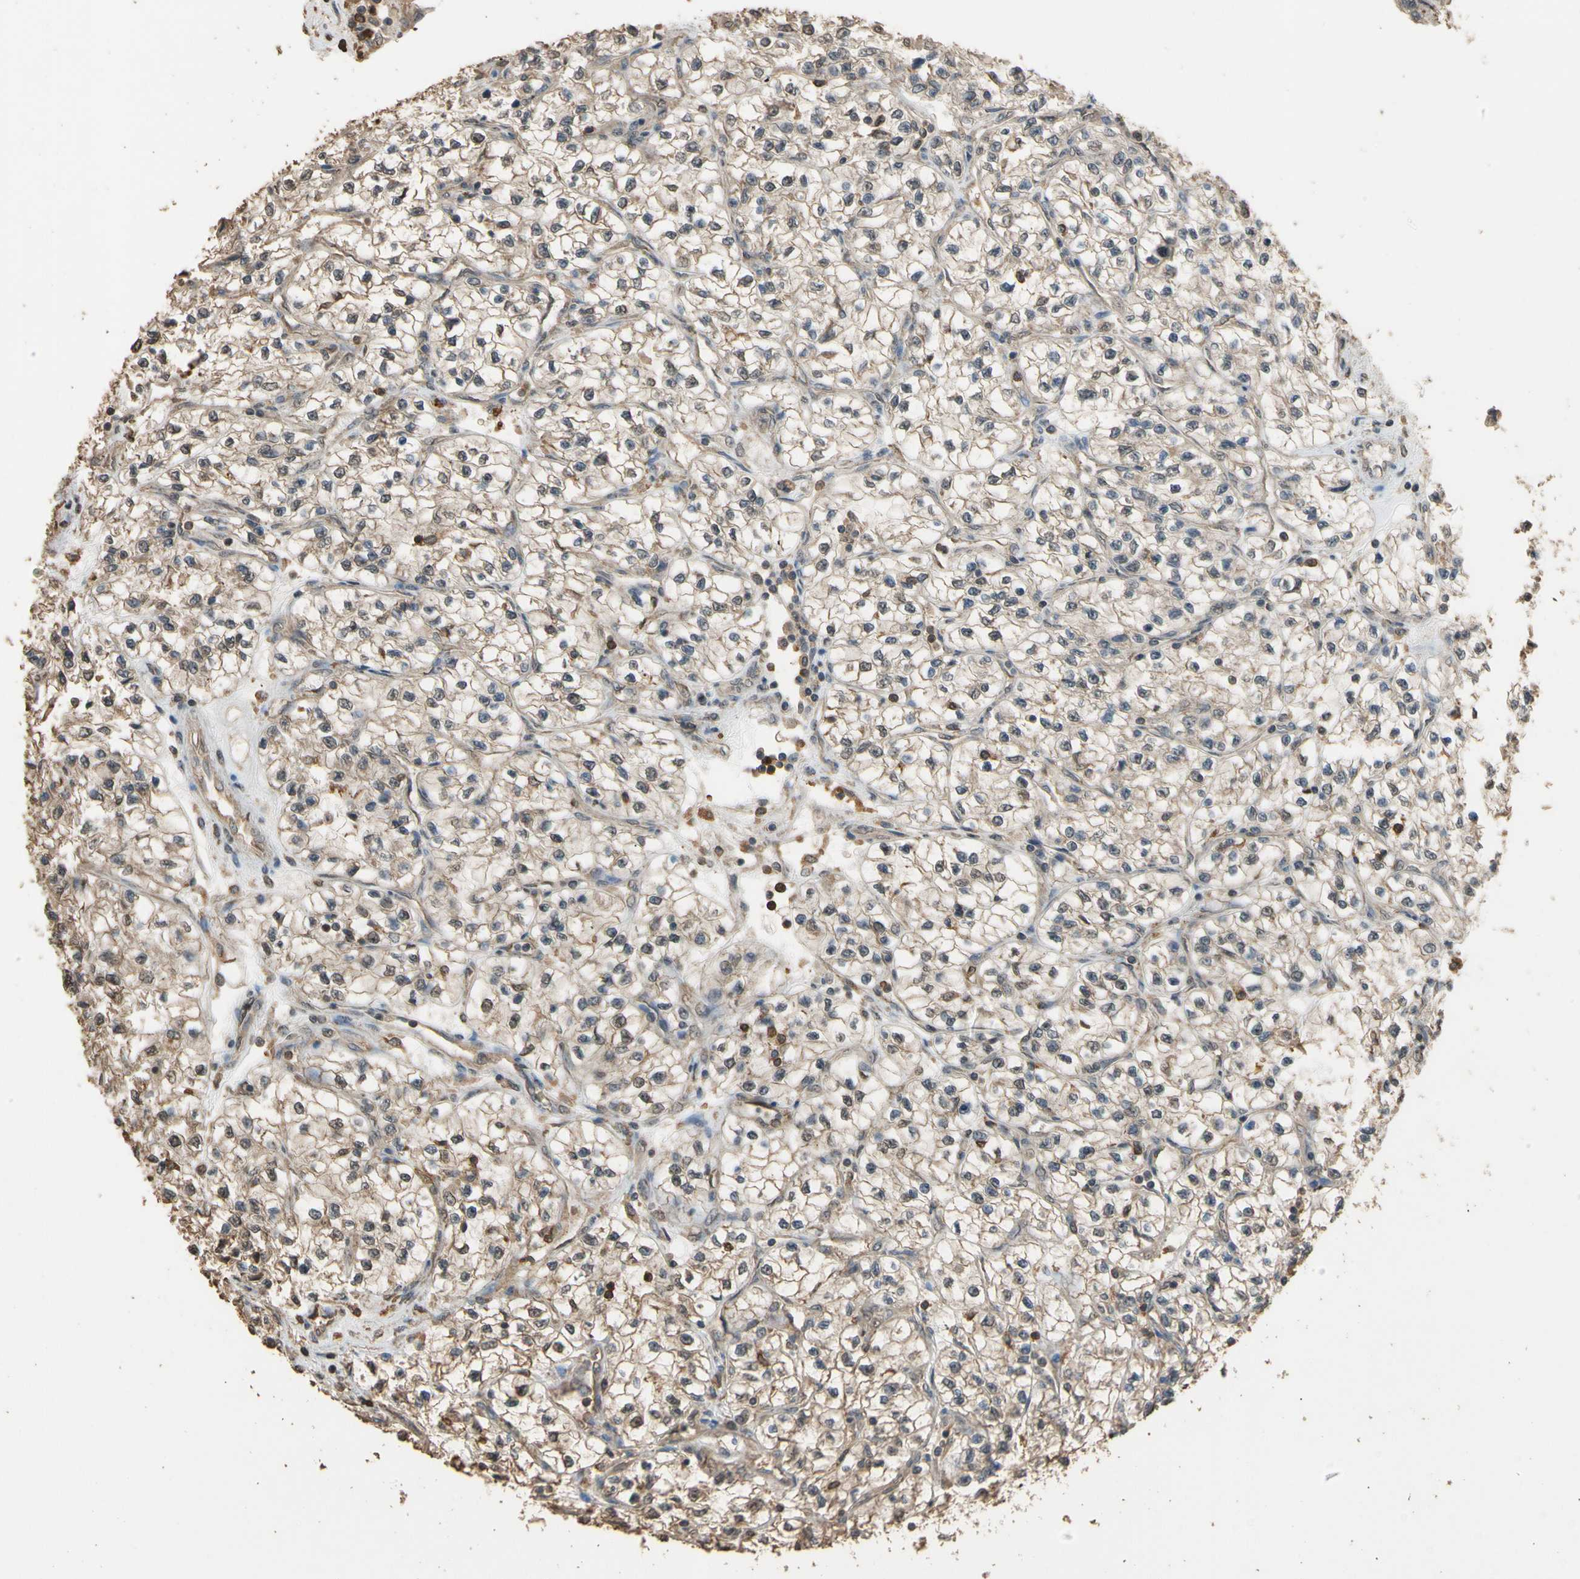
{"staining": {"intensity": "weak", "quantity": ">75%", "location": "cytoplasmic/membranous"}, "tissue": "renal cancer", "cell_type": "Tumor cells", "image_type": "cancer", "snomed": [{"axis": "morphology", "description": "Adenocarcinoma, NOS"}, {"axis": "topography", "description": "Kidney"}], "caption": "Protein expression by immunohistochemistry (IHC) shows weak cytoplasmic/membranous expression in about >75% of tumor cells in renal cancer.", "gene": "TNFSF13B", "patient": {"sex": "female", "age": 57}}